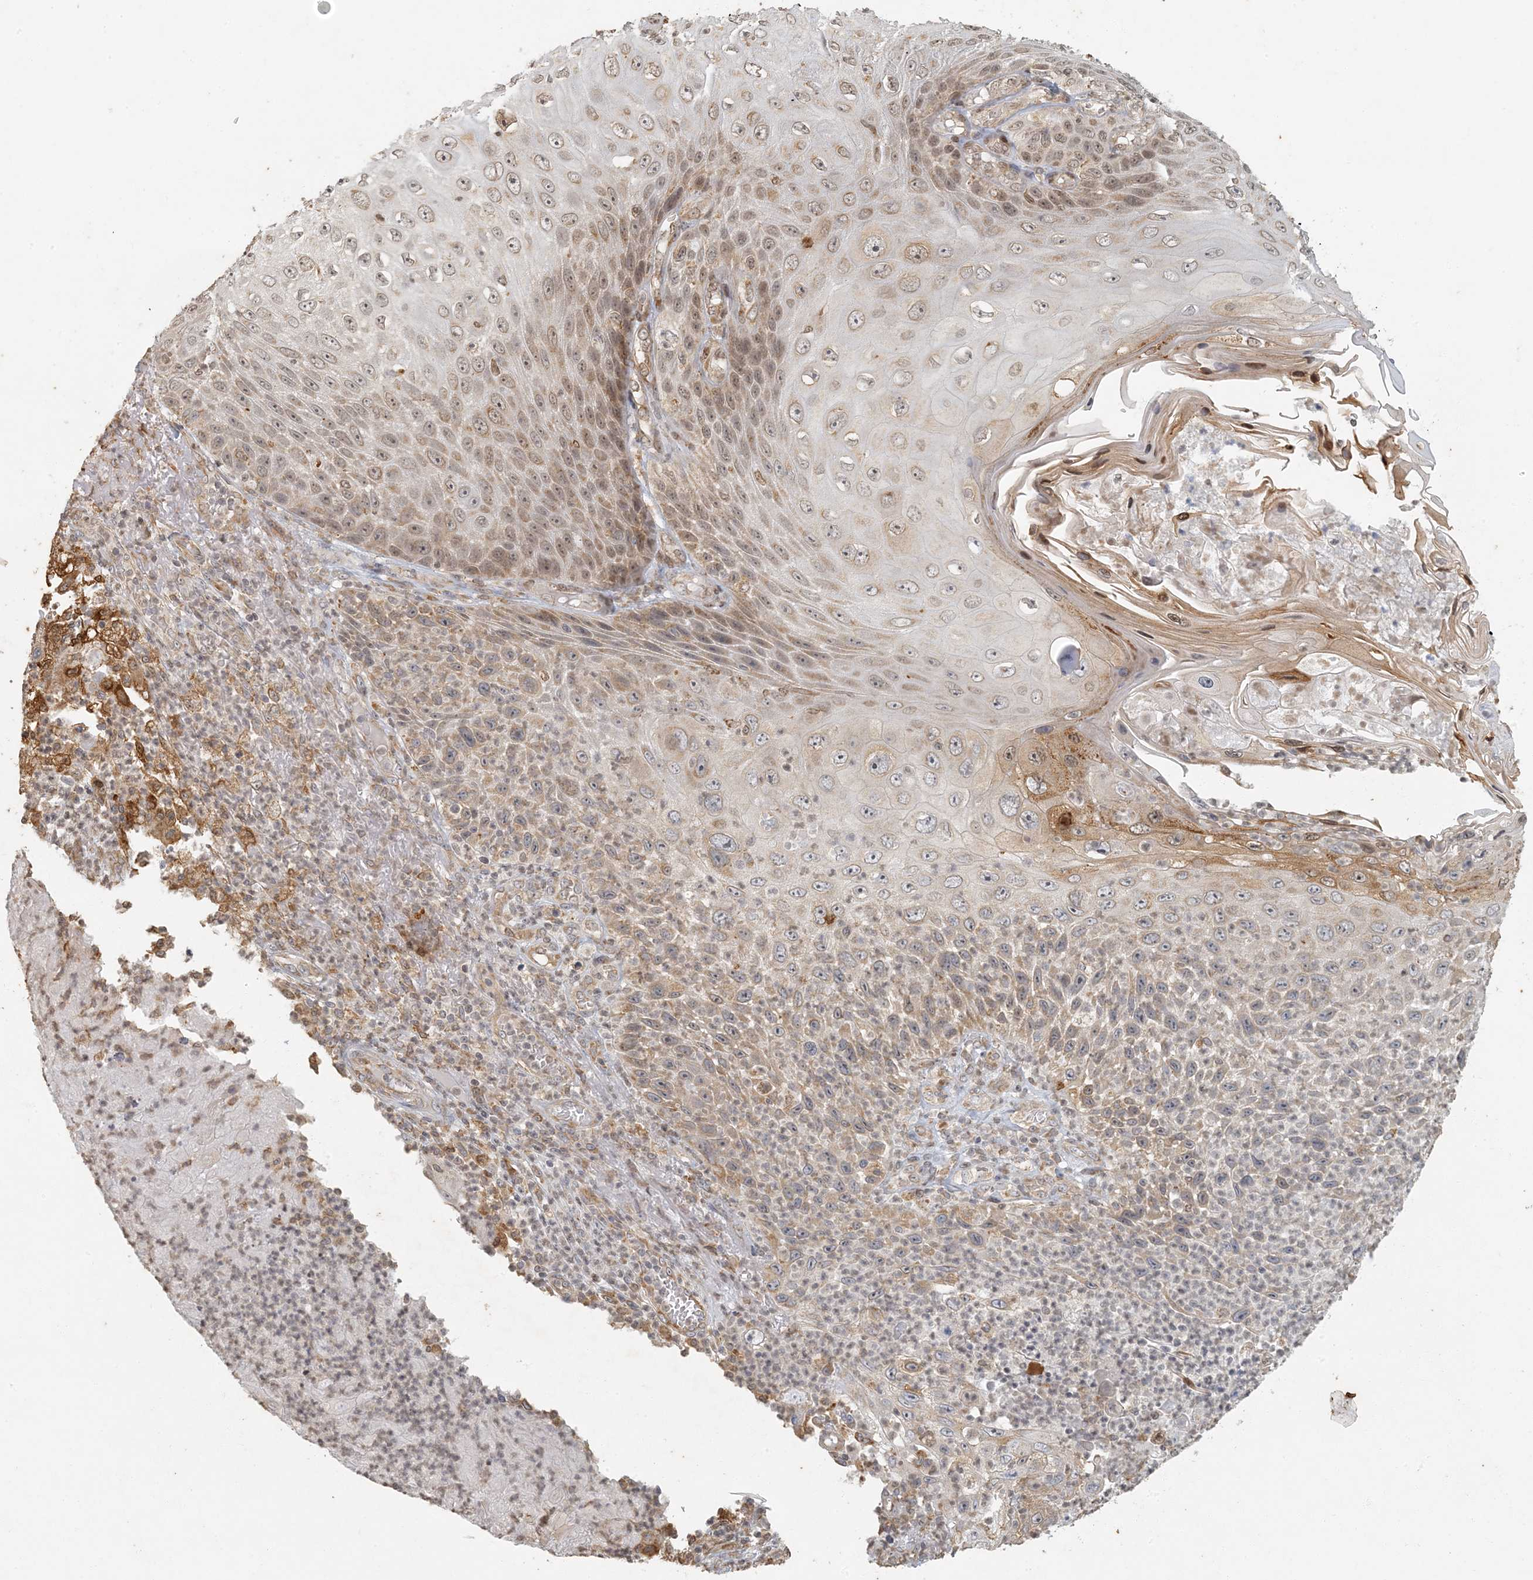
{"staining": {"intensity": "moderate", "quantity": ">75%", "location": "cytoplasmic/membranous,nuclear"}, "tissue": "skin cancer", "cell_type": "Tumor cells", "image_type": "cancer", "snomed": [{"axis": "morphology", "description": "Squamous cell carcinoma, NOS"}, {"axis": "topography", "description": "Skin"}], "caption": "Skin cancer (squamous cell carcinoma) was stained to show a protein in brown. There is medium levels of moderate cytoplasmic/membranous and nuclear expression in approximately >75% of tumor cells.", "gene": "AK9", "patient": {"sex": "female", "age": 88}}